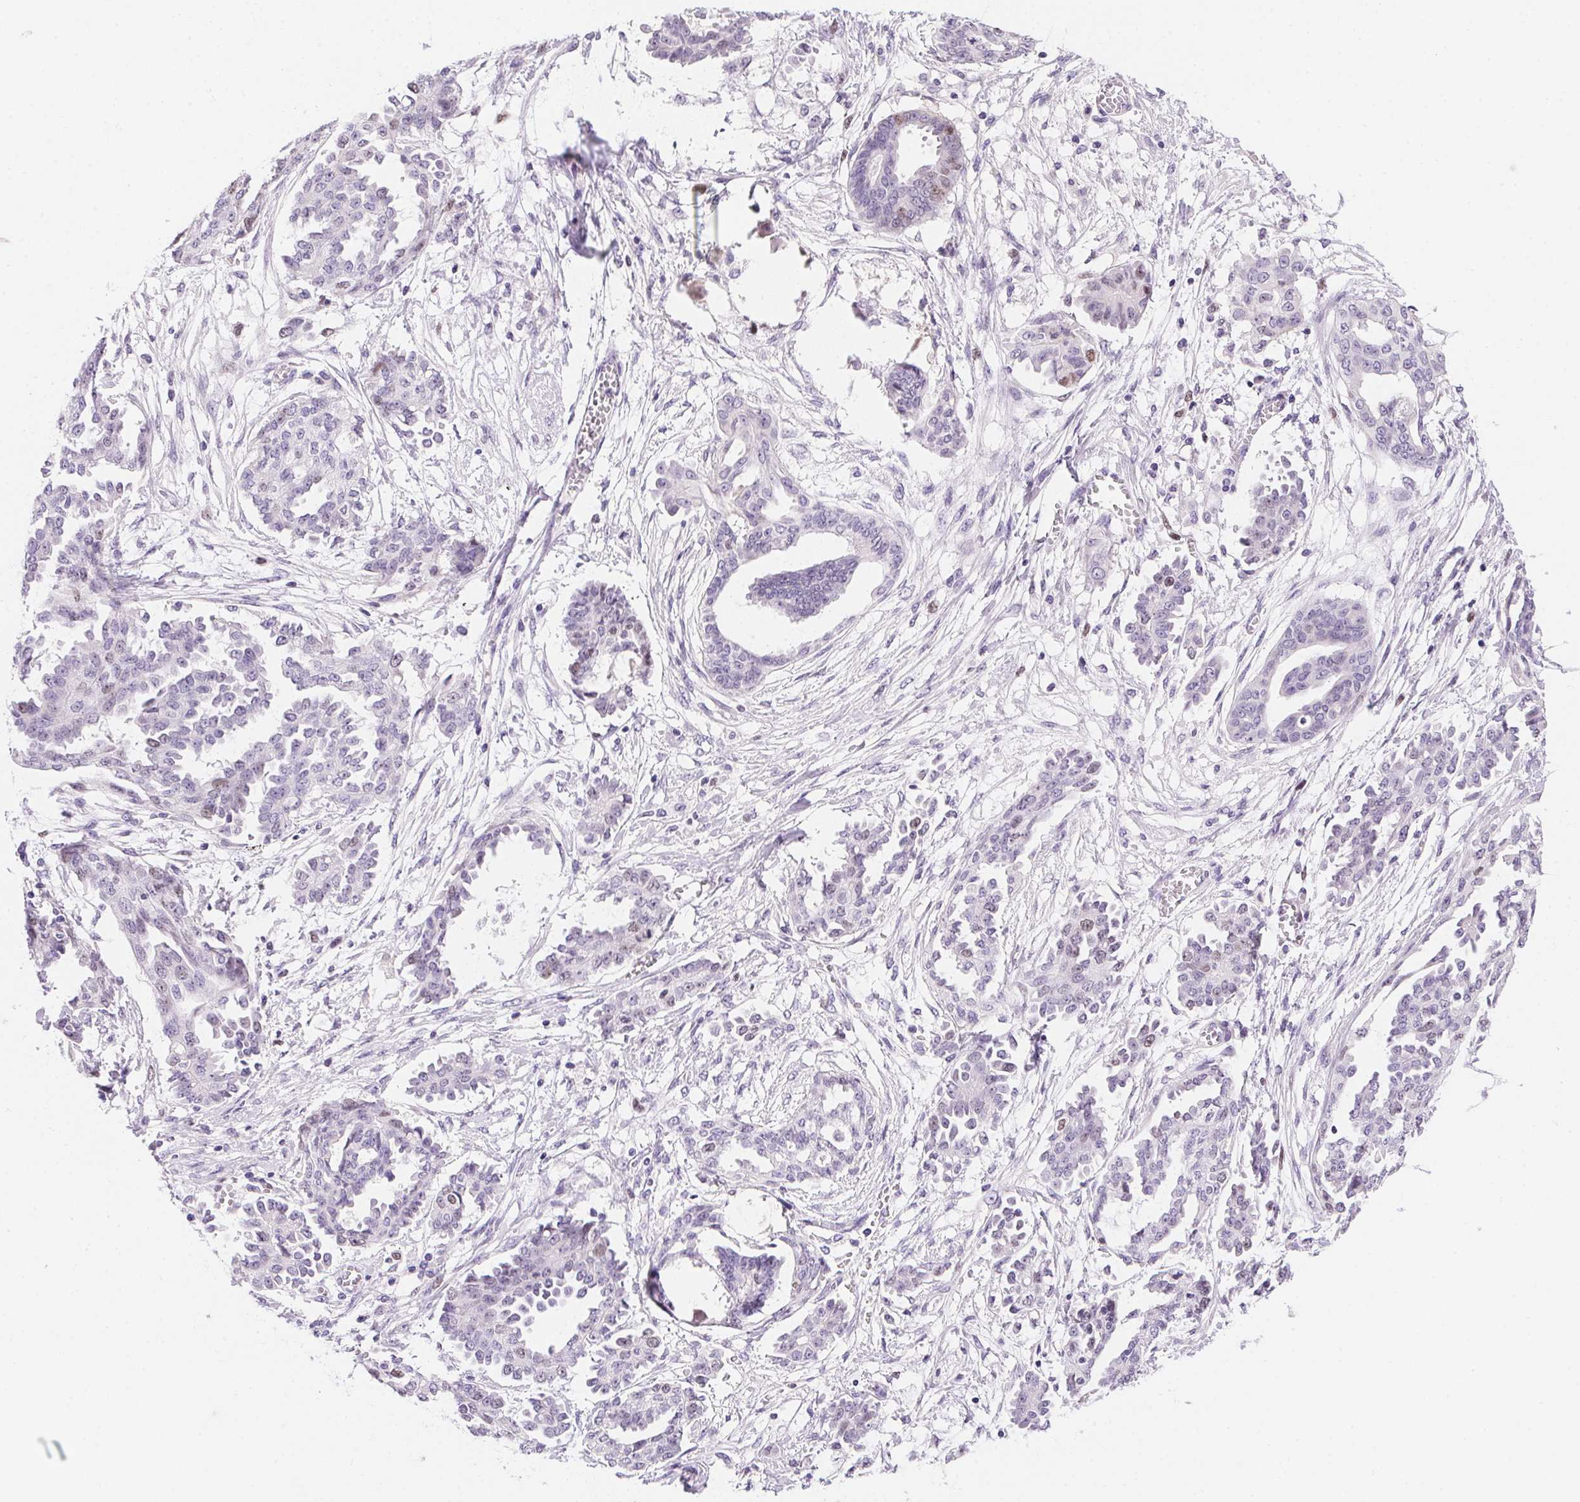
{"staining": {"intensity": "weak", "quantity": "<25%", "location": "nuclear"}, "tissue": "ovarian cancer", "cell_type": "Tumor cells", "image_type": "cancer", "snomed": [{"axis": "morphology", "description": "Cystadenocarcinoma, serous, NOS"}, {"axis": "topography", "description": "Ovary"}], "caption": "Immunohistochemistry image of neoplastic tissue: ovarian cancer stained with DAB (3,3'-diaminobenzidine) exhibits no significant protein staining in tumor cells. (DAB IHC with hematoxylin counter stain).", "gene": "HELLS", "patient": {"sex": "female", "age": 71}}